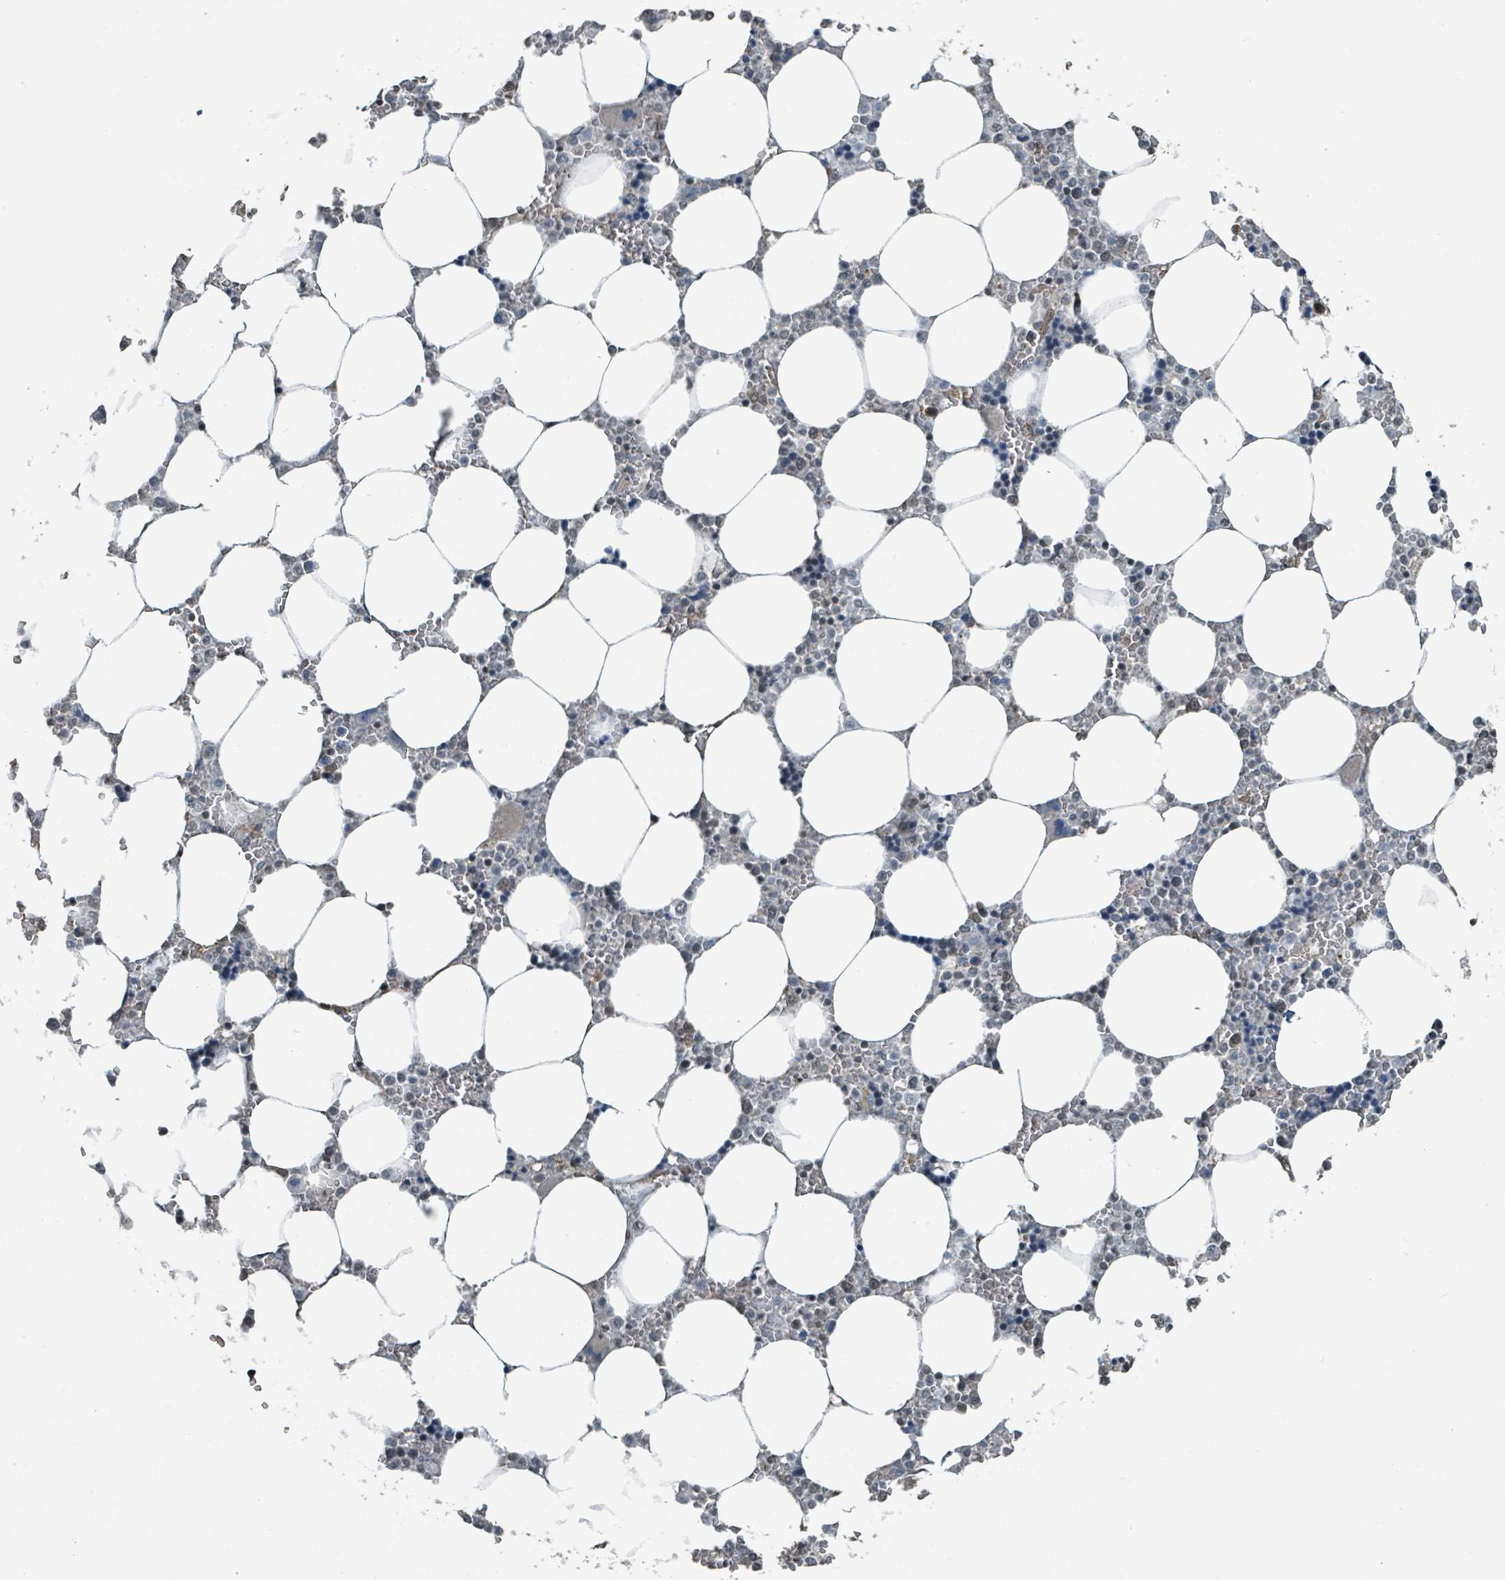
{"staining": {"intensity": "weak", "quantity": "<25%", "location": "nuclear"}, "tissue": "bone marrow", "cell_type": "Hematopoietic cells", "image_type": "normal", "snomed": [{"axis": "morphology", "description": "Normal tissue, NOS"}, {"axis": "topography", "description": "Bone marrow"}], "caption": "High power microscopy photomicrograph of an immunohistochemistry (IHC) photomicrograph of unremarkable bone marrow, revealing no significant expression in hematopoietic cells. Brightfield microscopy of immunohistochemistry stained with DAB (3,3'-diaminobenzidine) (brown) and hematoxylin (blue), captured at high magnification.", "gene": "PHIP", "patient": {"sex": "male", "age": 64}}